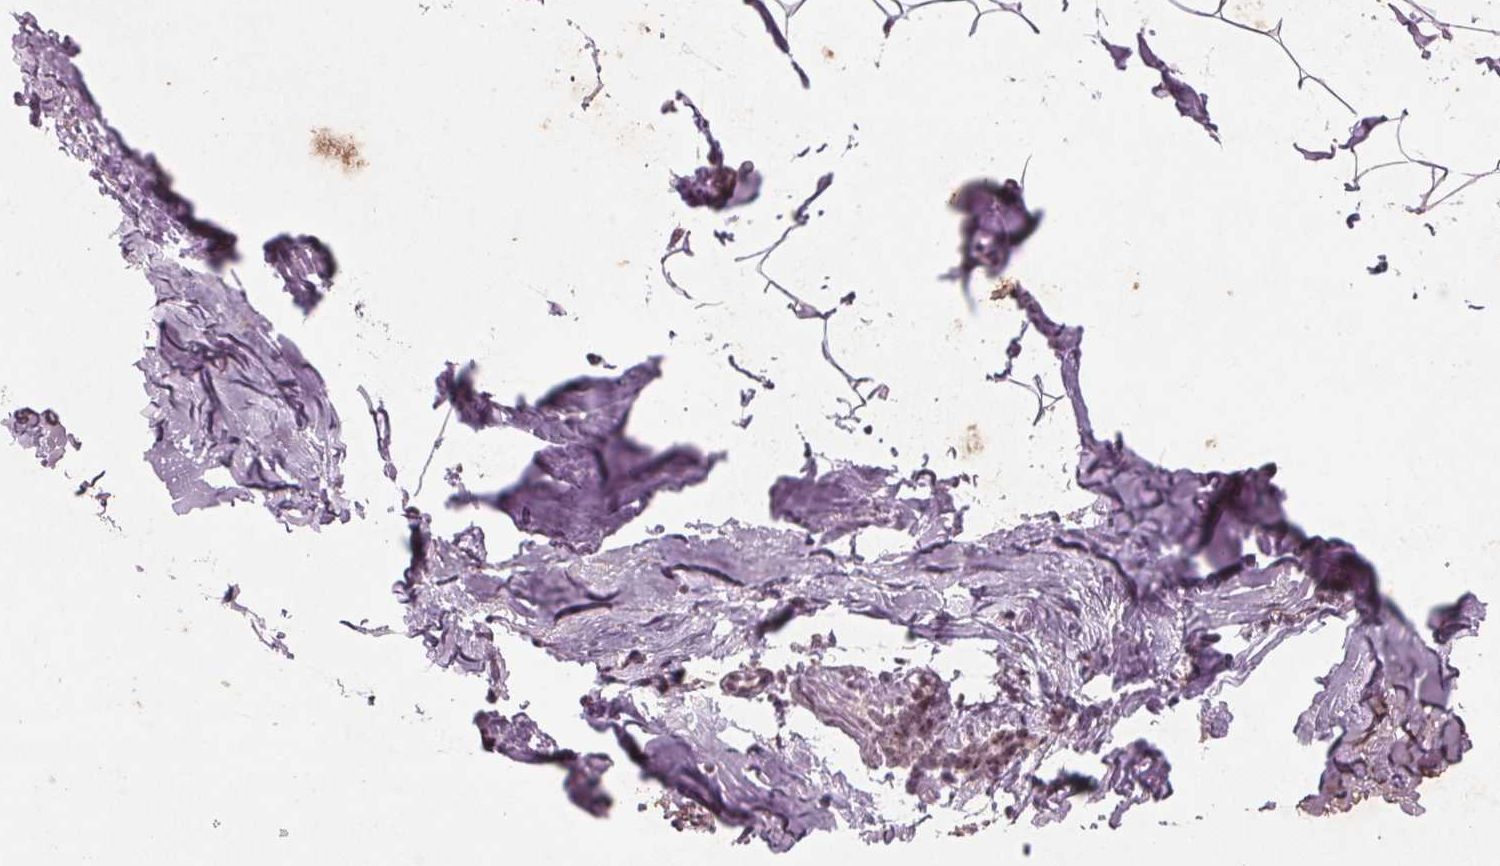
{"staining": {"intensity": "moderate", "quantity": ">75%", "location": "nuclear"}, "tissue": "breast", "cell_type": "Adipocytes", "image_type": "normal", "snomed": [{"axis": "morphology", "description": "Normal tissue, NOS"}, {"axis": "topography", "description": "Breast"}], "caption": "Approximately >75% of adipocytes in benign human breast display moderate nuclear protein staining as visualized by brown immunohistochemical staining.", "gene": "RPS6KA2", "patient": {"sex": "female", "age": 32}}